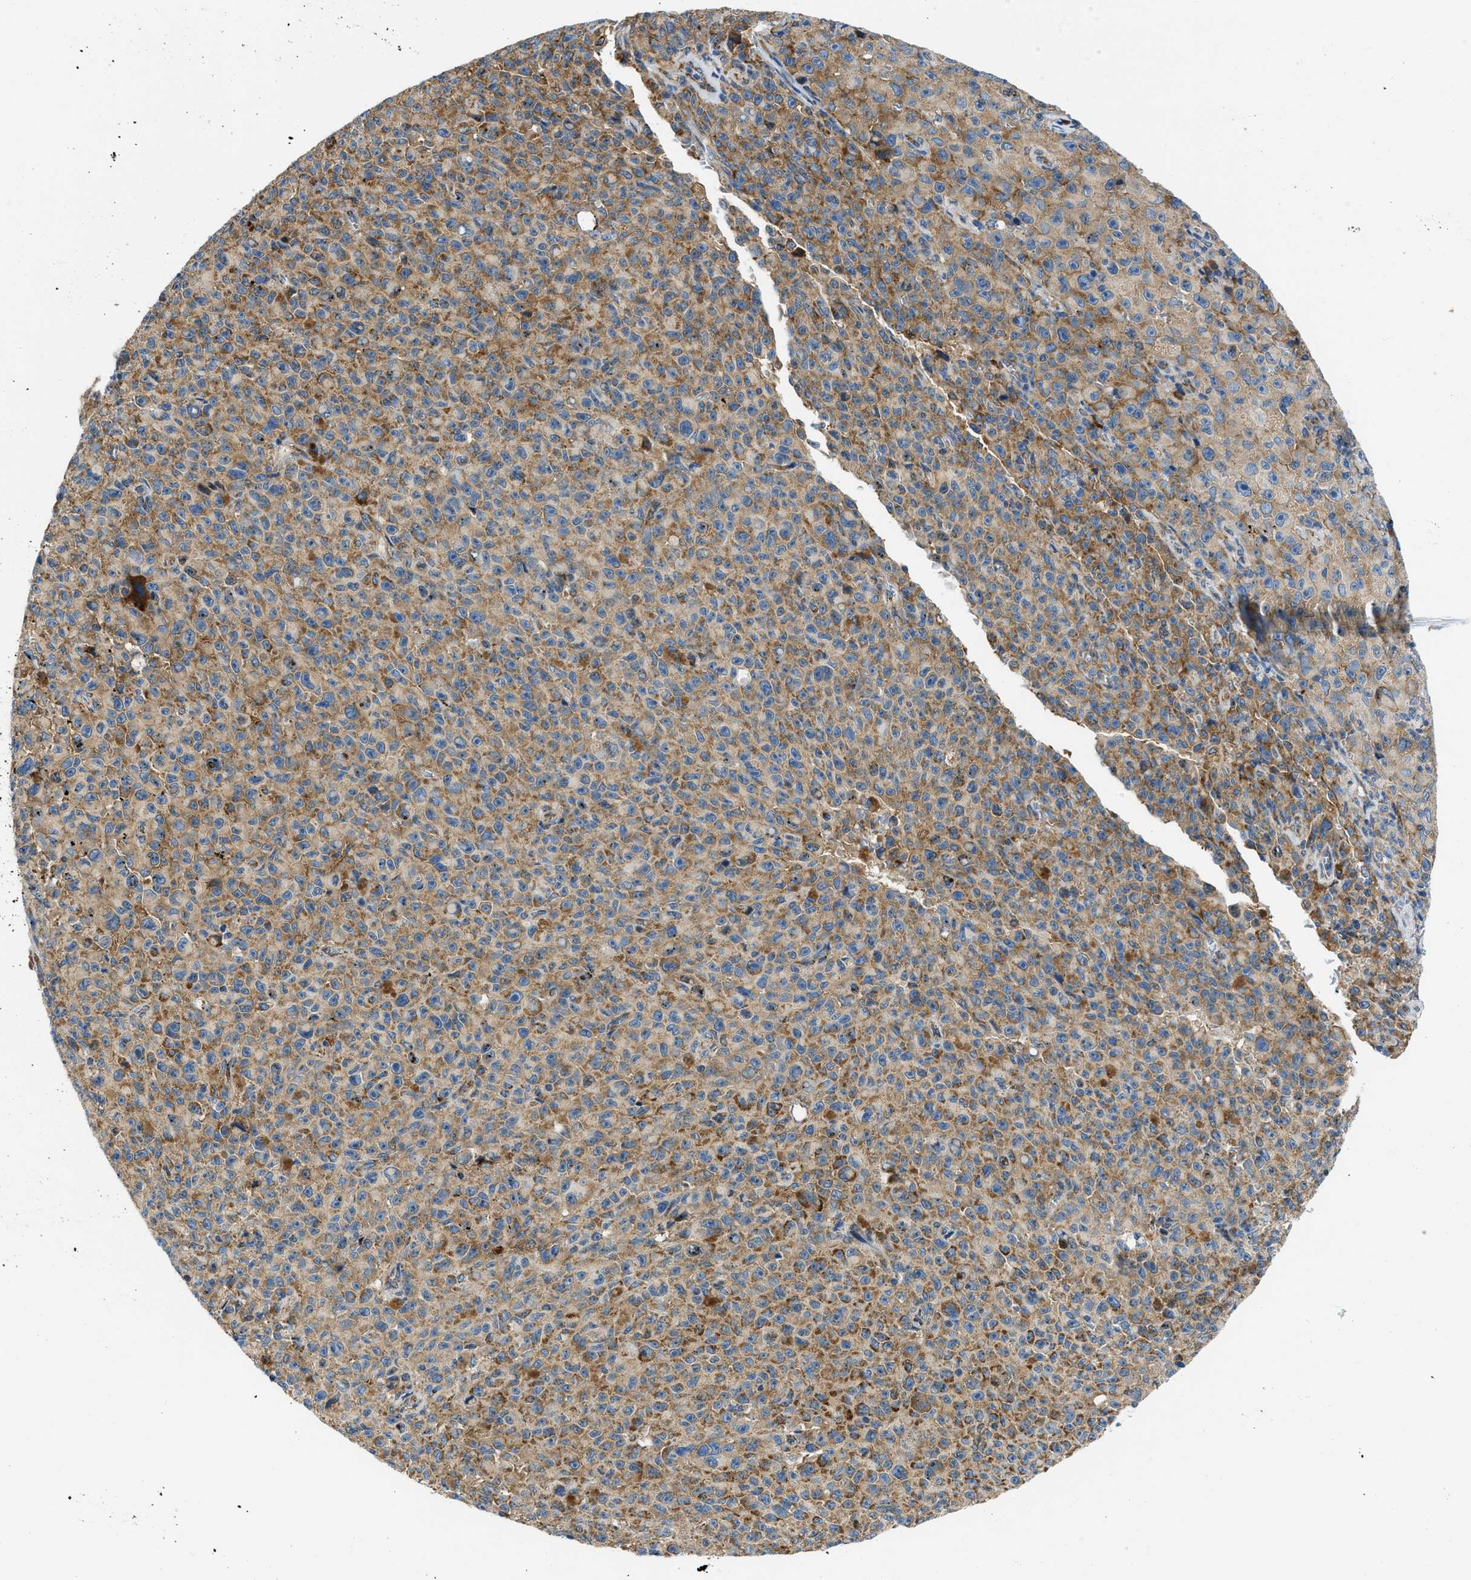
{"staining": {"intensity": "moderate", "quantity": ">75%", "location": "cytoplasmic/membranous"}, "tissue": "melanoma", "cell_type": "Tumor cells", "image_type": "cancer", "snomed": [{"axis": "morphology", "description": "Malignant melanoma, NOS"}, {"axis": "topography", "description": "Skin"}], "caption": "Protein analysis of malignant melanoma tissue reveals moderate cytoplasmic/membranous staining in approximately >75% of tumor cells.", "gene": "CAMKK2", "patient": {"sex": "female", "age": 82}}